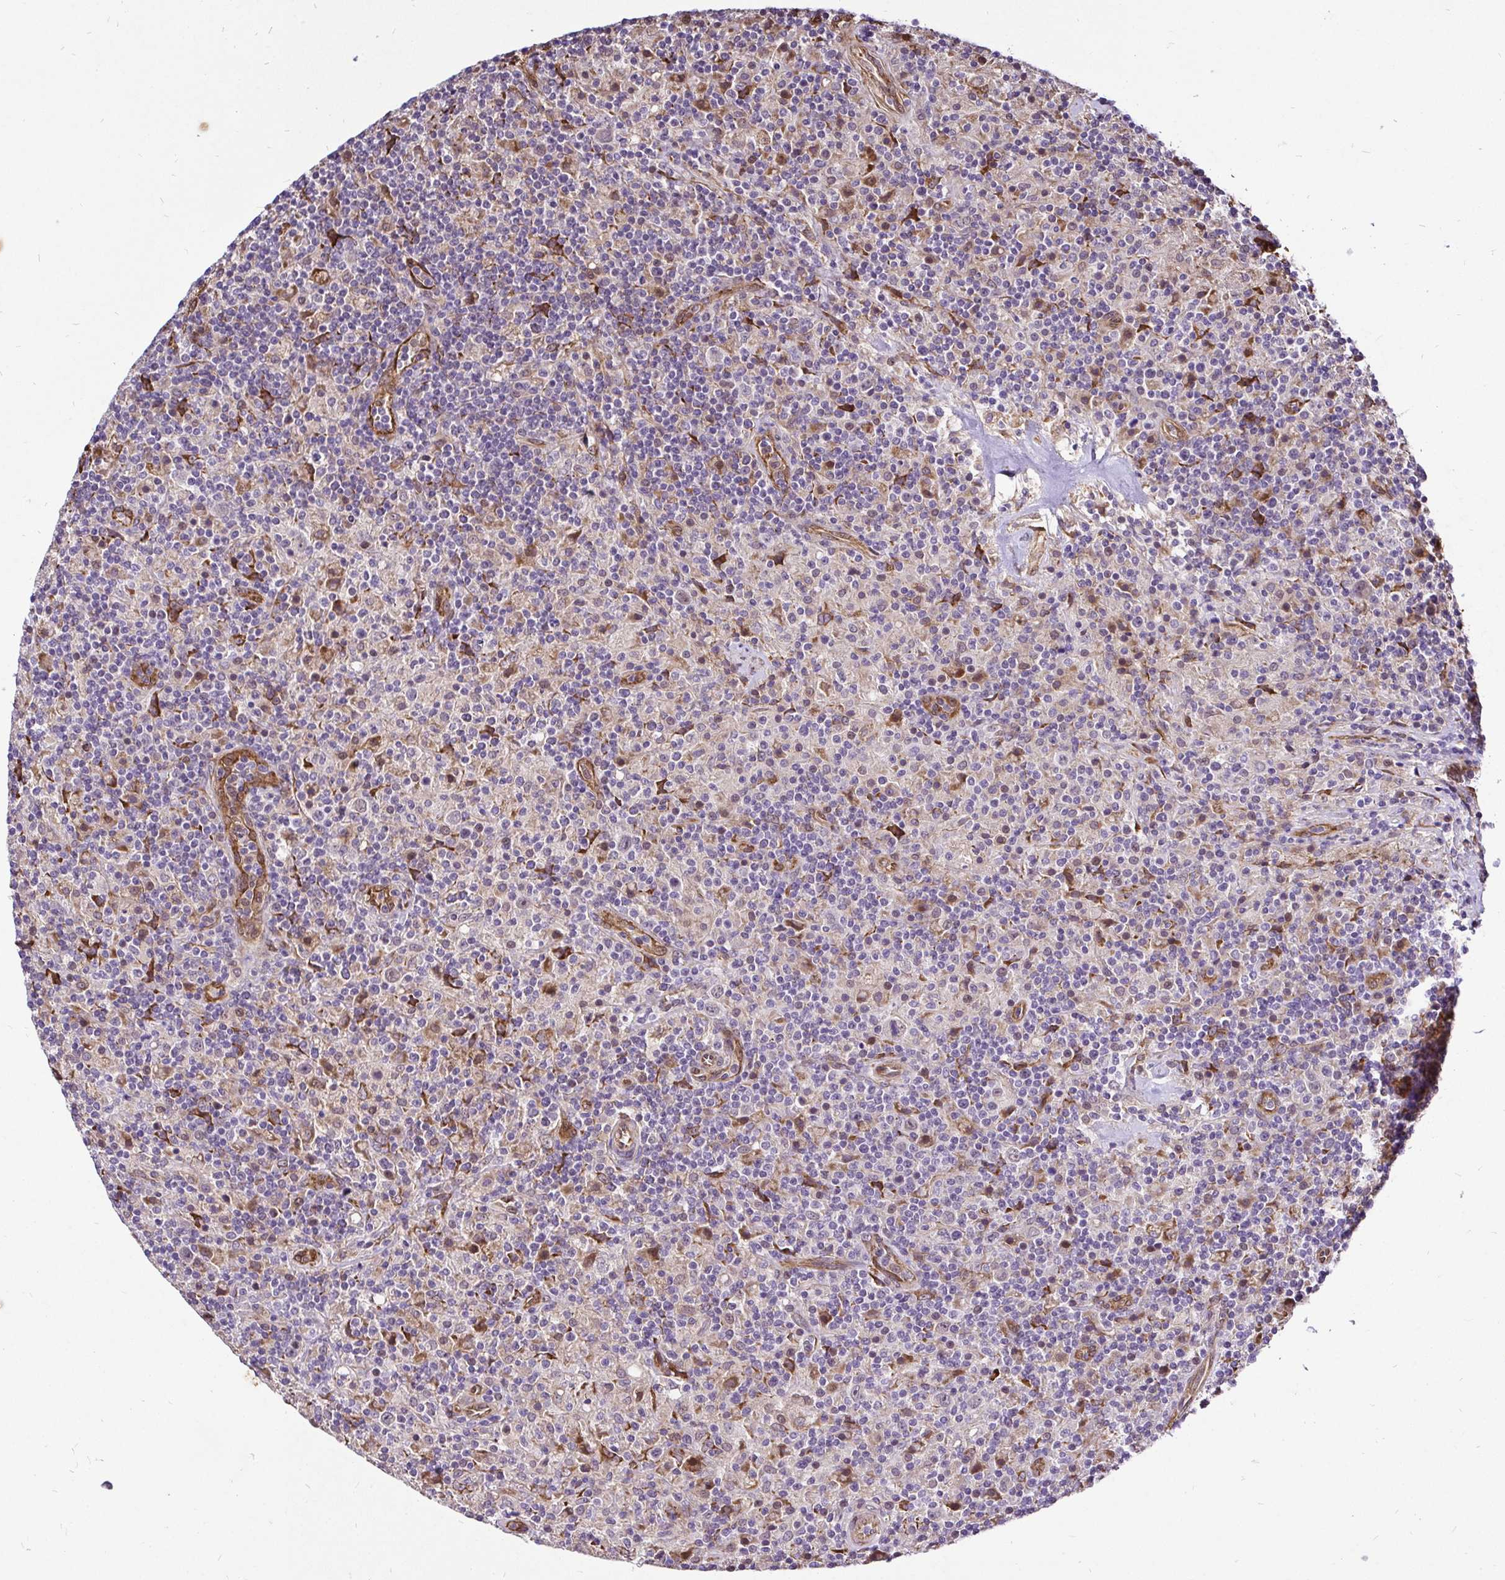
{"staining": {"intensity": "negative", "quantity": "none", "location": "none"}, "tissue": "lymphoma", "cell_type": "Tumor cells", "image_type": "cancer", "snomed": [{"axis": "morphology", "description": "Hodgkin's disease, NOS"}, {"axis": "topography", "description": "Lymph node"}], "caption": "Photomicrograph shows no significant protein positivity in tumor cells of lymphoma.", "gene": "CCDC122", "patient": {"sex": "male", "age": 70}}